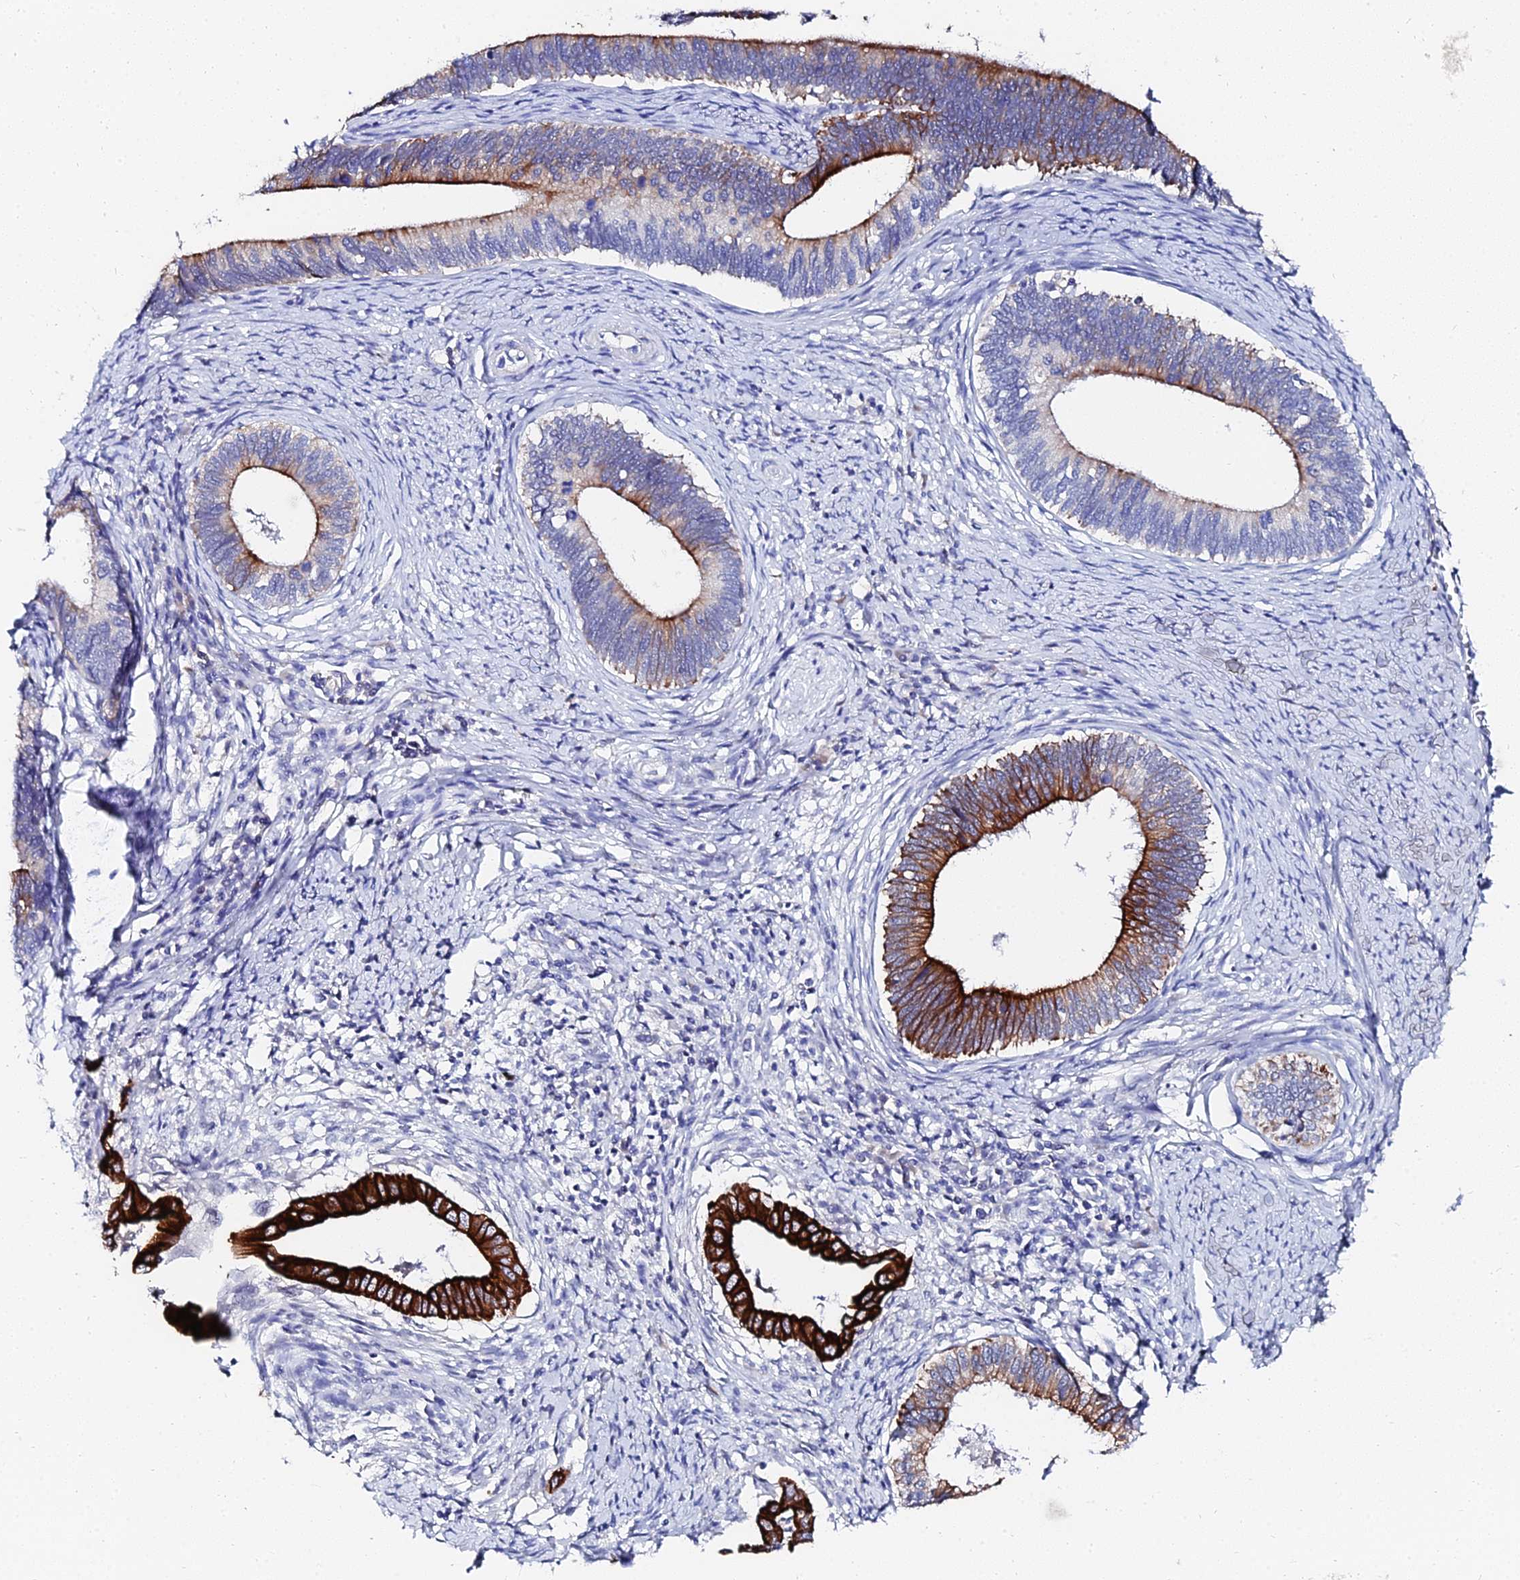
{"staining": {"intensity": "strong", "quantity": "25%-75%", "location": "cytoplasmic/membranous"}, "tissue": "cervical cancer", "cell_type": "Tumor cells", "image_type": "cancer", "snomed": [{"axis": "morphology", "description": "Adenocarcinoma, NOS"}, {"axis": "topography", "description": "Cervix"}], "caption": "This photomicrograph exhibits immunohistochemistry staining of human cervical cancer, with high strong cytoplasmic/membranous positivity in approximately 25%-75% of tumor cells.", "gene": "KRT17", "patient": {"sex": "female", "age": 42}}